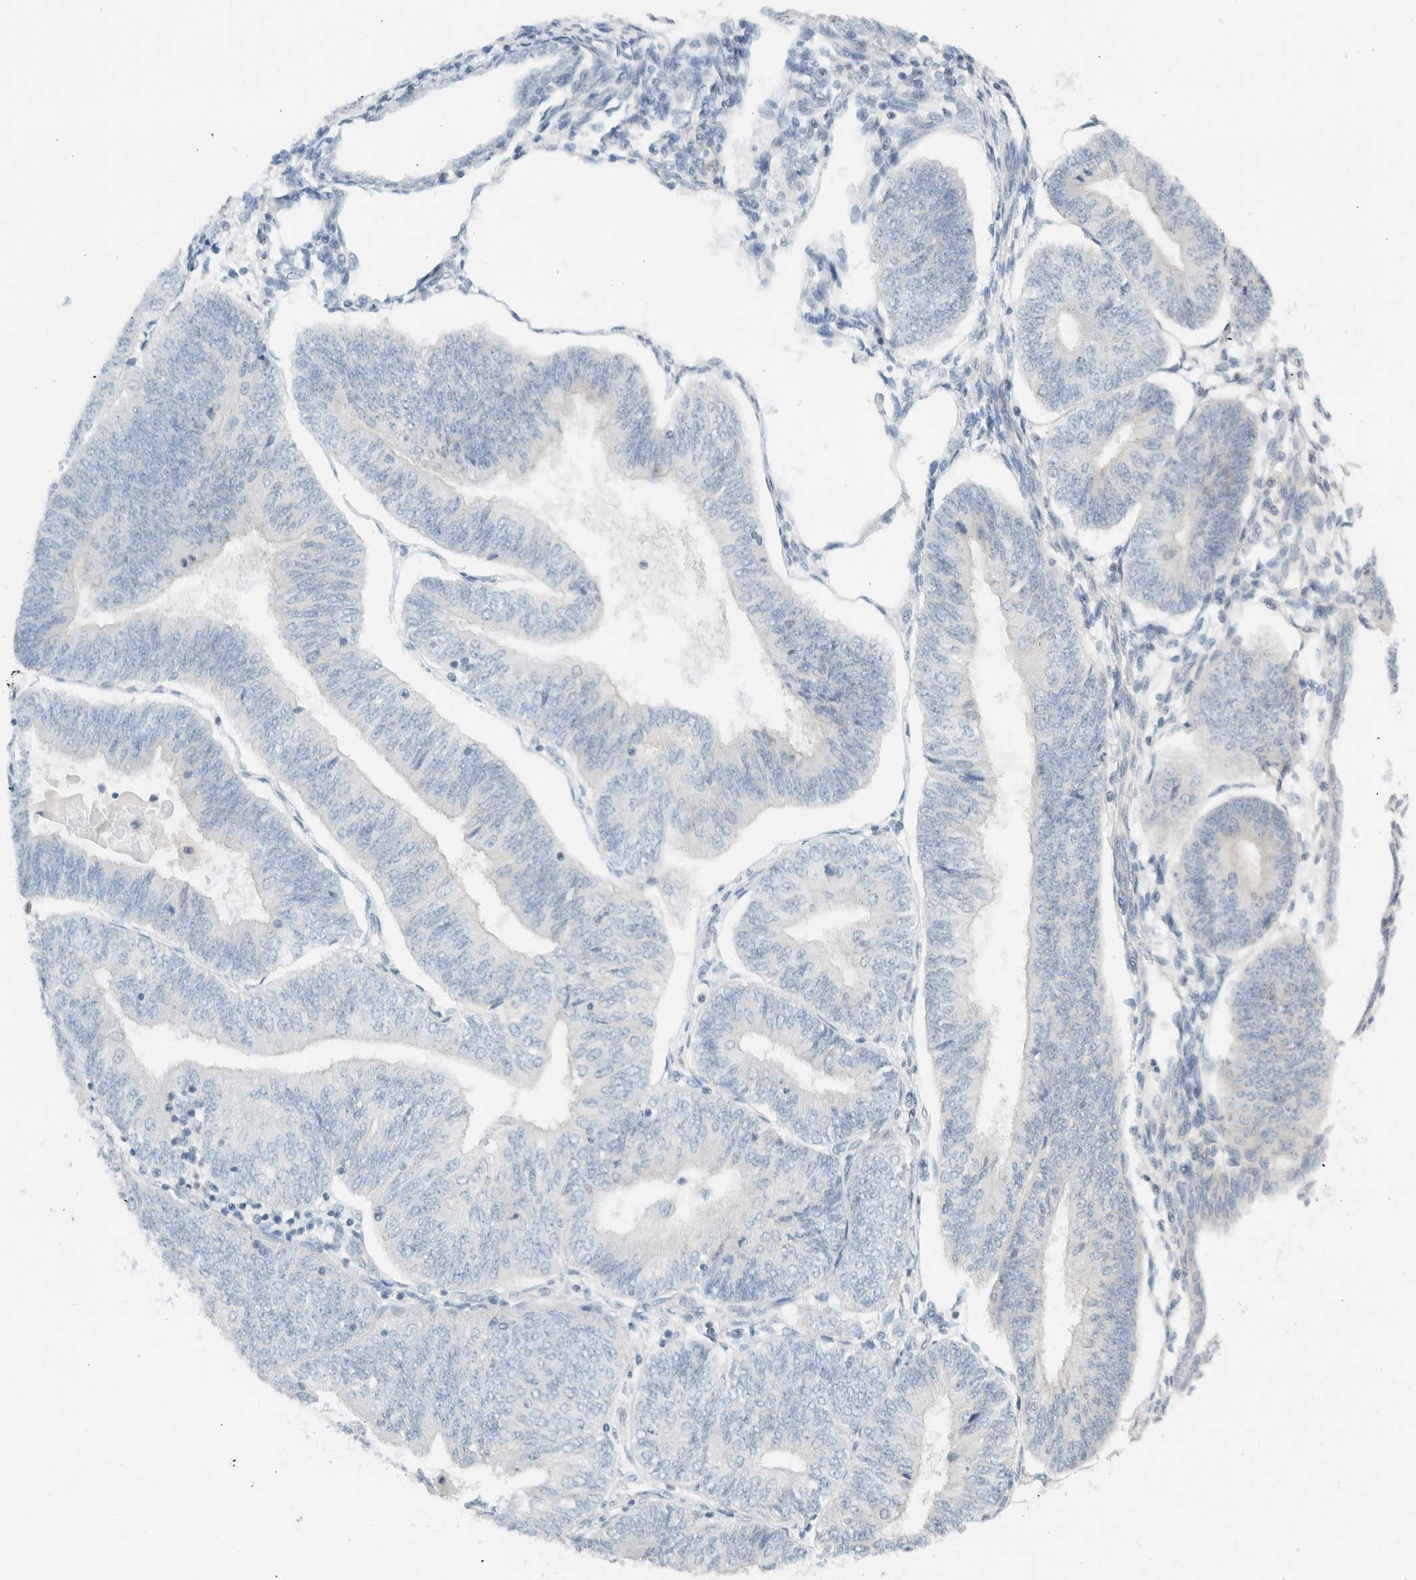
{"staining": {"intensity": "negative", "quantity": "none", "location": "none"}, "tissue": "endometrial cancer", "cell_type": "Tumor cells", "image_type": "cancer", "snomed": [{"axis": "morphology", "description": "Adenocarcinoma, NOS"}, {"axis": "topography", "description": "Endometrium"}], "caption": "Protein analysis of endometrial cancer exhibits no significant expression in tumor cells.", "gene": "NDE1", "patient": {"sex": "female", "age": 58}}